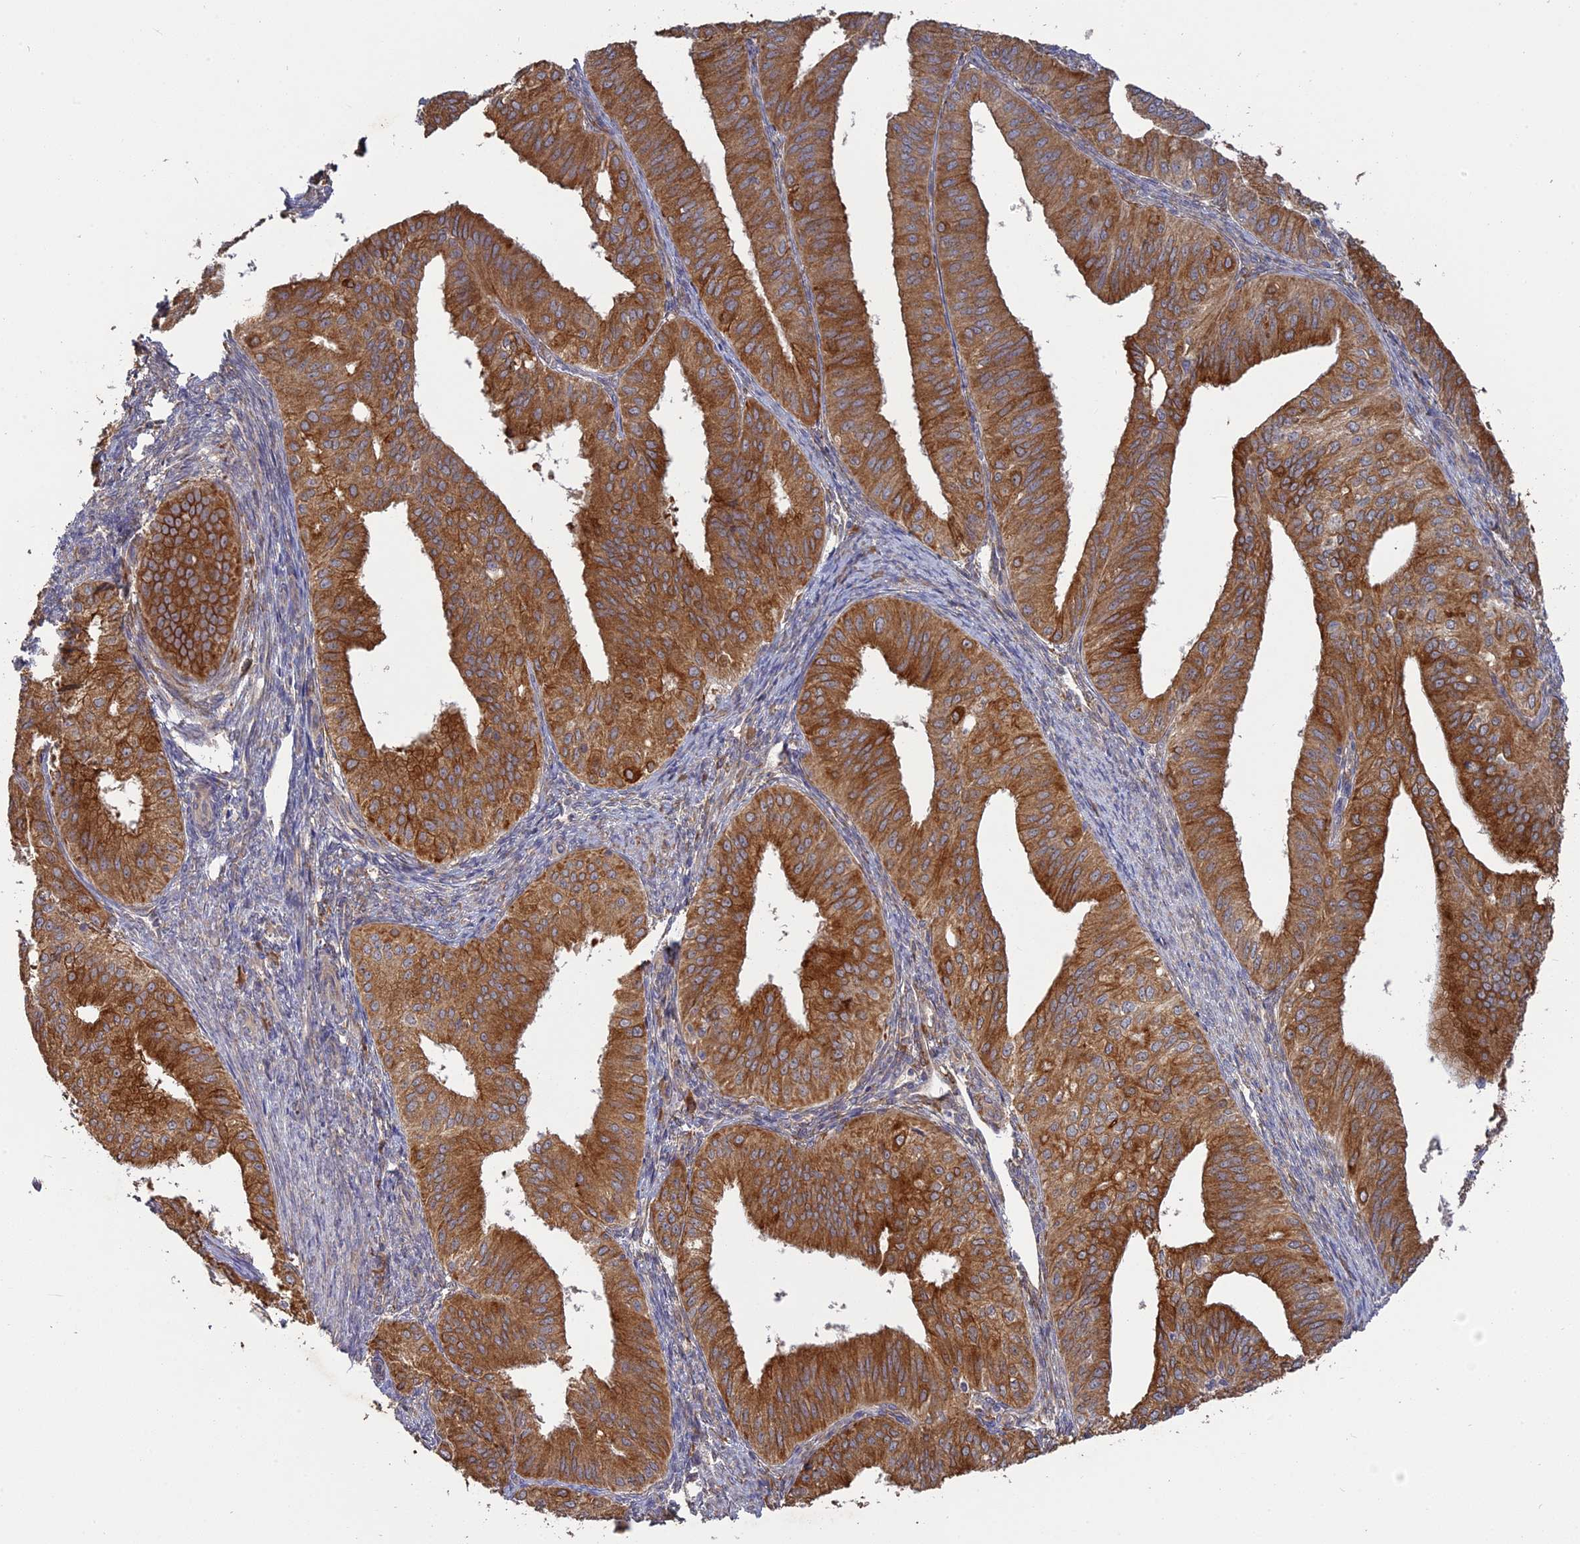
{"staining": {"intensity": "strong", "quantity": ">75%", "location": "cytoplasmic/membranous"}, "tissue": "endometrial cancer", "cell_type": "Tumor cells", "image_type": "cancer", "snomed": [{"axis": "morphology", "description": "Adenocarcinoma, NOS"}, {"axis": "topography", "description": "Endometrium"}], "caption": "A high-resolution micrograph shows IHC staining of endometrial cancer, which demonstrates strong cytoplasmic/membranous positivity in approximately >75% of tumor cells. The protein of interest is stained brown, and the nuclei are stained in blue (DAB (3,3'-diaminobenzidine) IHC with brightfield microscopy, high magnification).", "gene": "PPIC", "patient": {"sex": "female", "age": 50}}